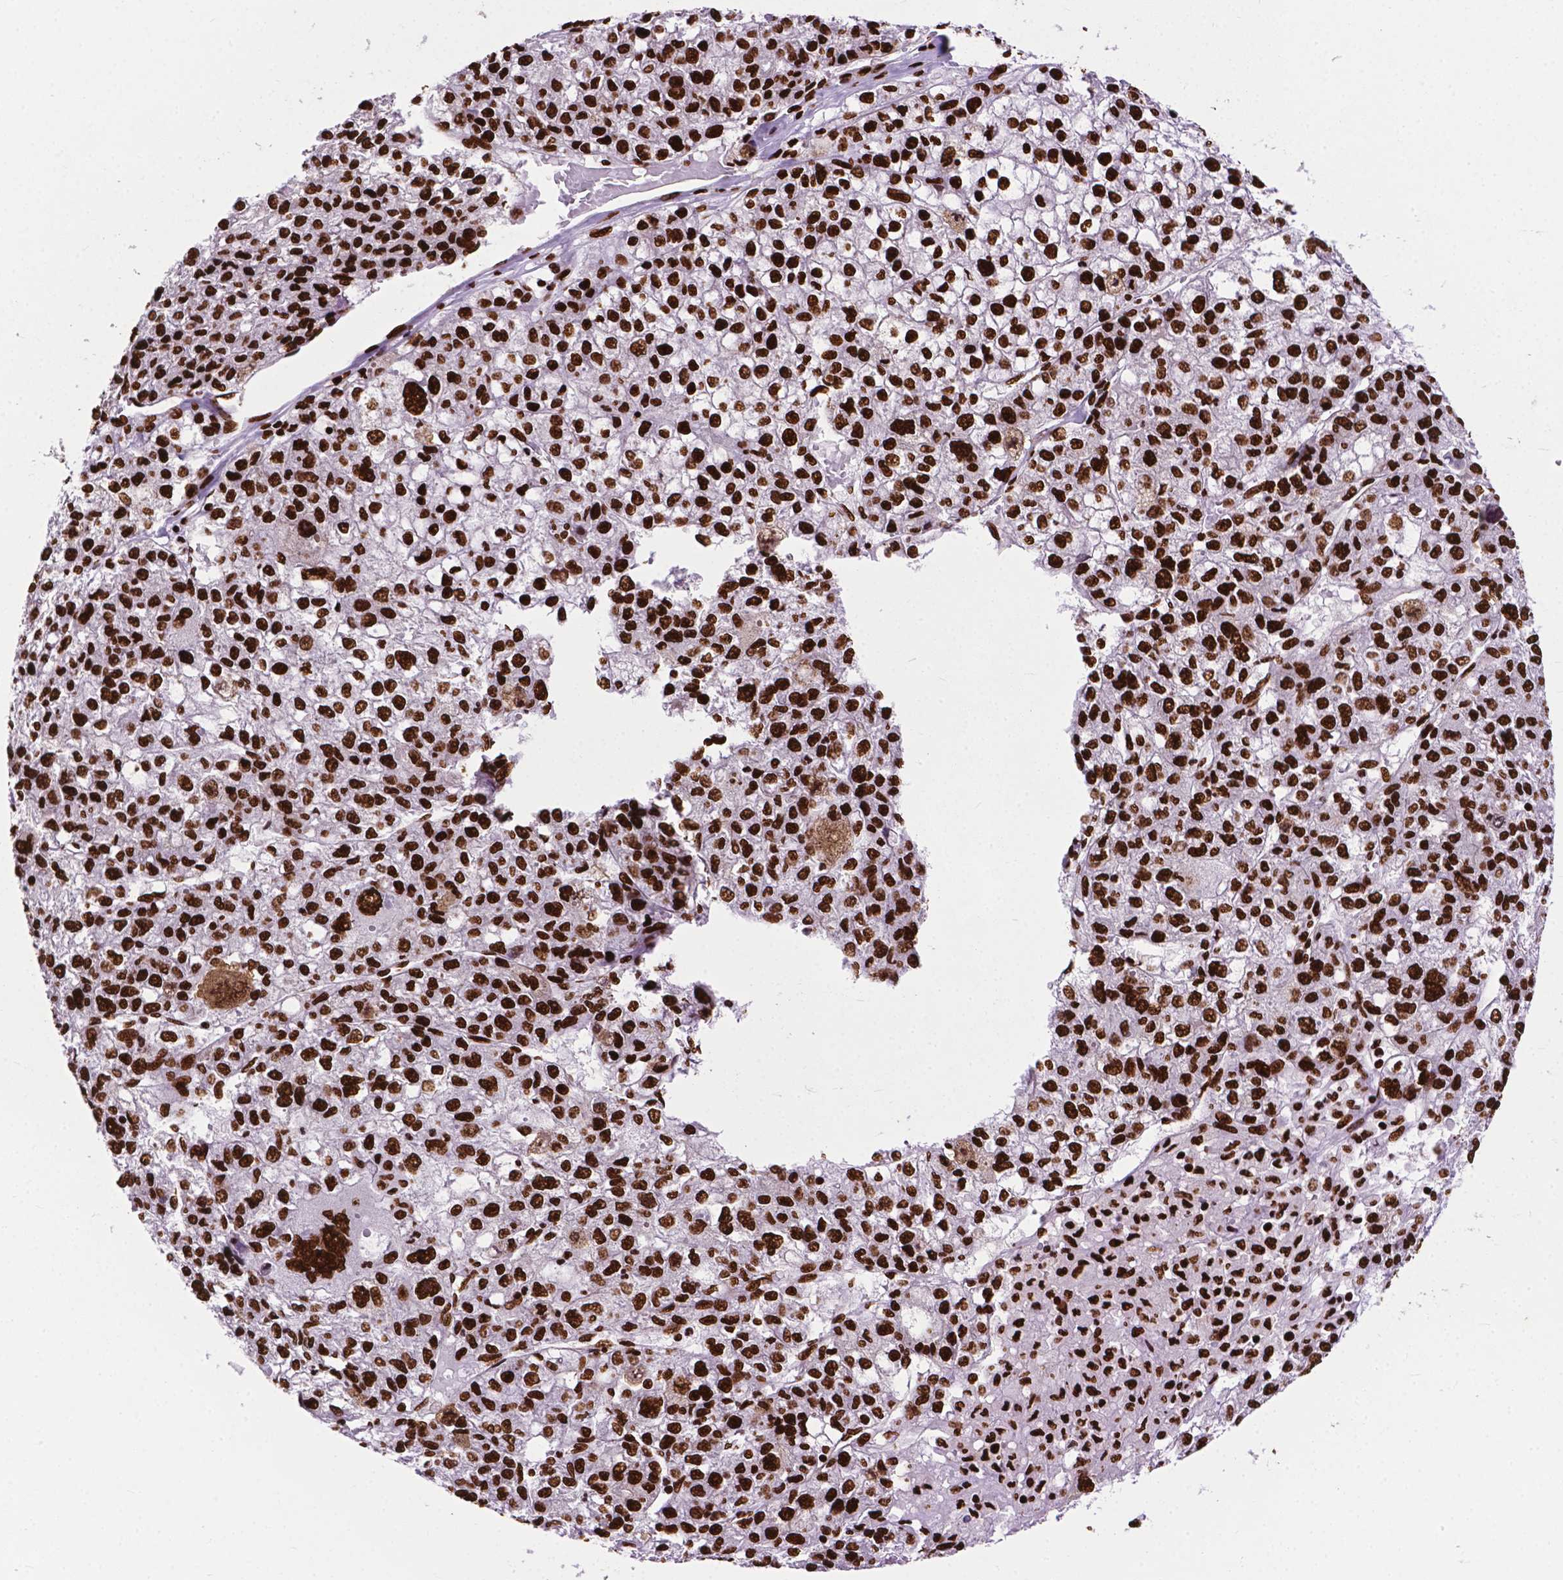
{"staining": {"intensity": "strong", "quantity": ">75%", "location": "nuclear"}, "tissue": "liver cancer", "cell_type": "Tumor cells", "image_type": "cancer", "snomed": [{"axis": "morphology", "description": "Carcinoma, Hepatocellular, NOS"}, {"axis": "topography", "description": "Liver"}], "caption": "This is a micrograph of immunohistochemistry (IHC) staining of liver cancer, which shows strong staining in the nuclear of tumor cells.", "gene": "SMIM5", "patient": {"sex": "male", "age": 56}}